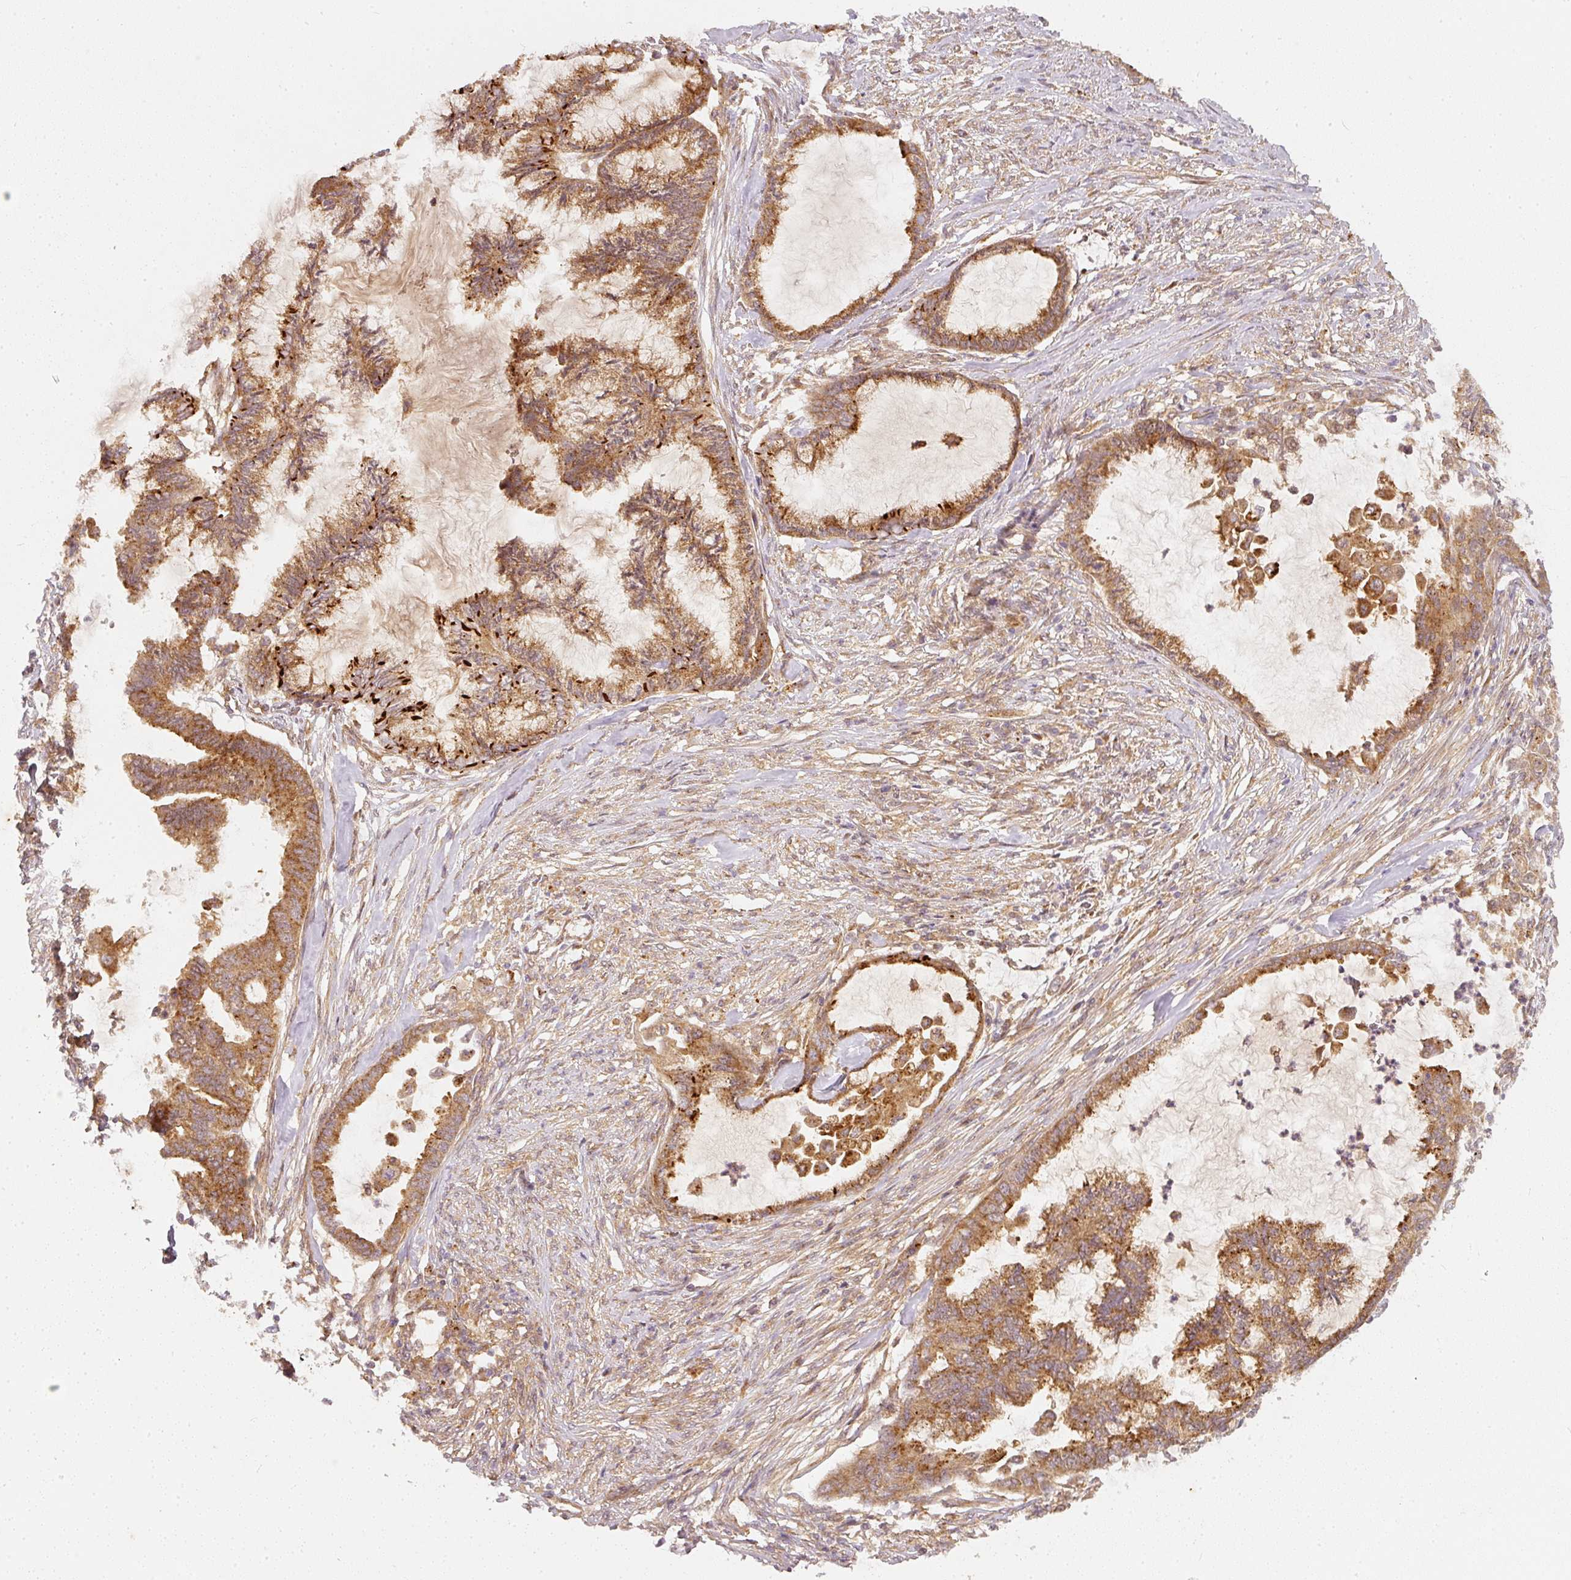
{"staining": {"intensity": "moderate", "quantity": ">75%", "location": "cytoplasmic/membranous"}, "tissue": "endometrial cancer", "cell_type": "Tumor cells", "image_type": "cancer", "snomed": [{"axis": "morphology", "description": "Adenocarcinoma, NOS"}, {"axis": "topography", "description": "Endometrium"}], "caption": "Immunohistochemistry of endometrial cancer (adenocarcinoma) shows medium levels of moderate cytoplasmic/membranous positivity in about >75% of tumor cells.", "gene": "ZNF580", "patient": {"sex": "female", "age": 86}}